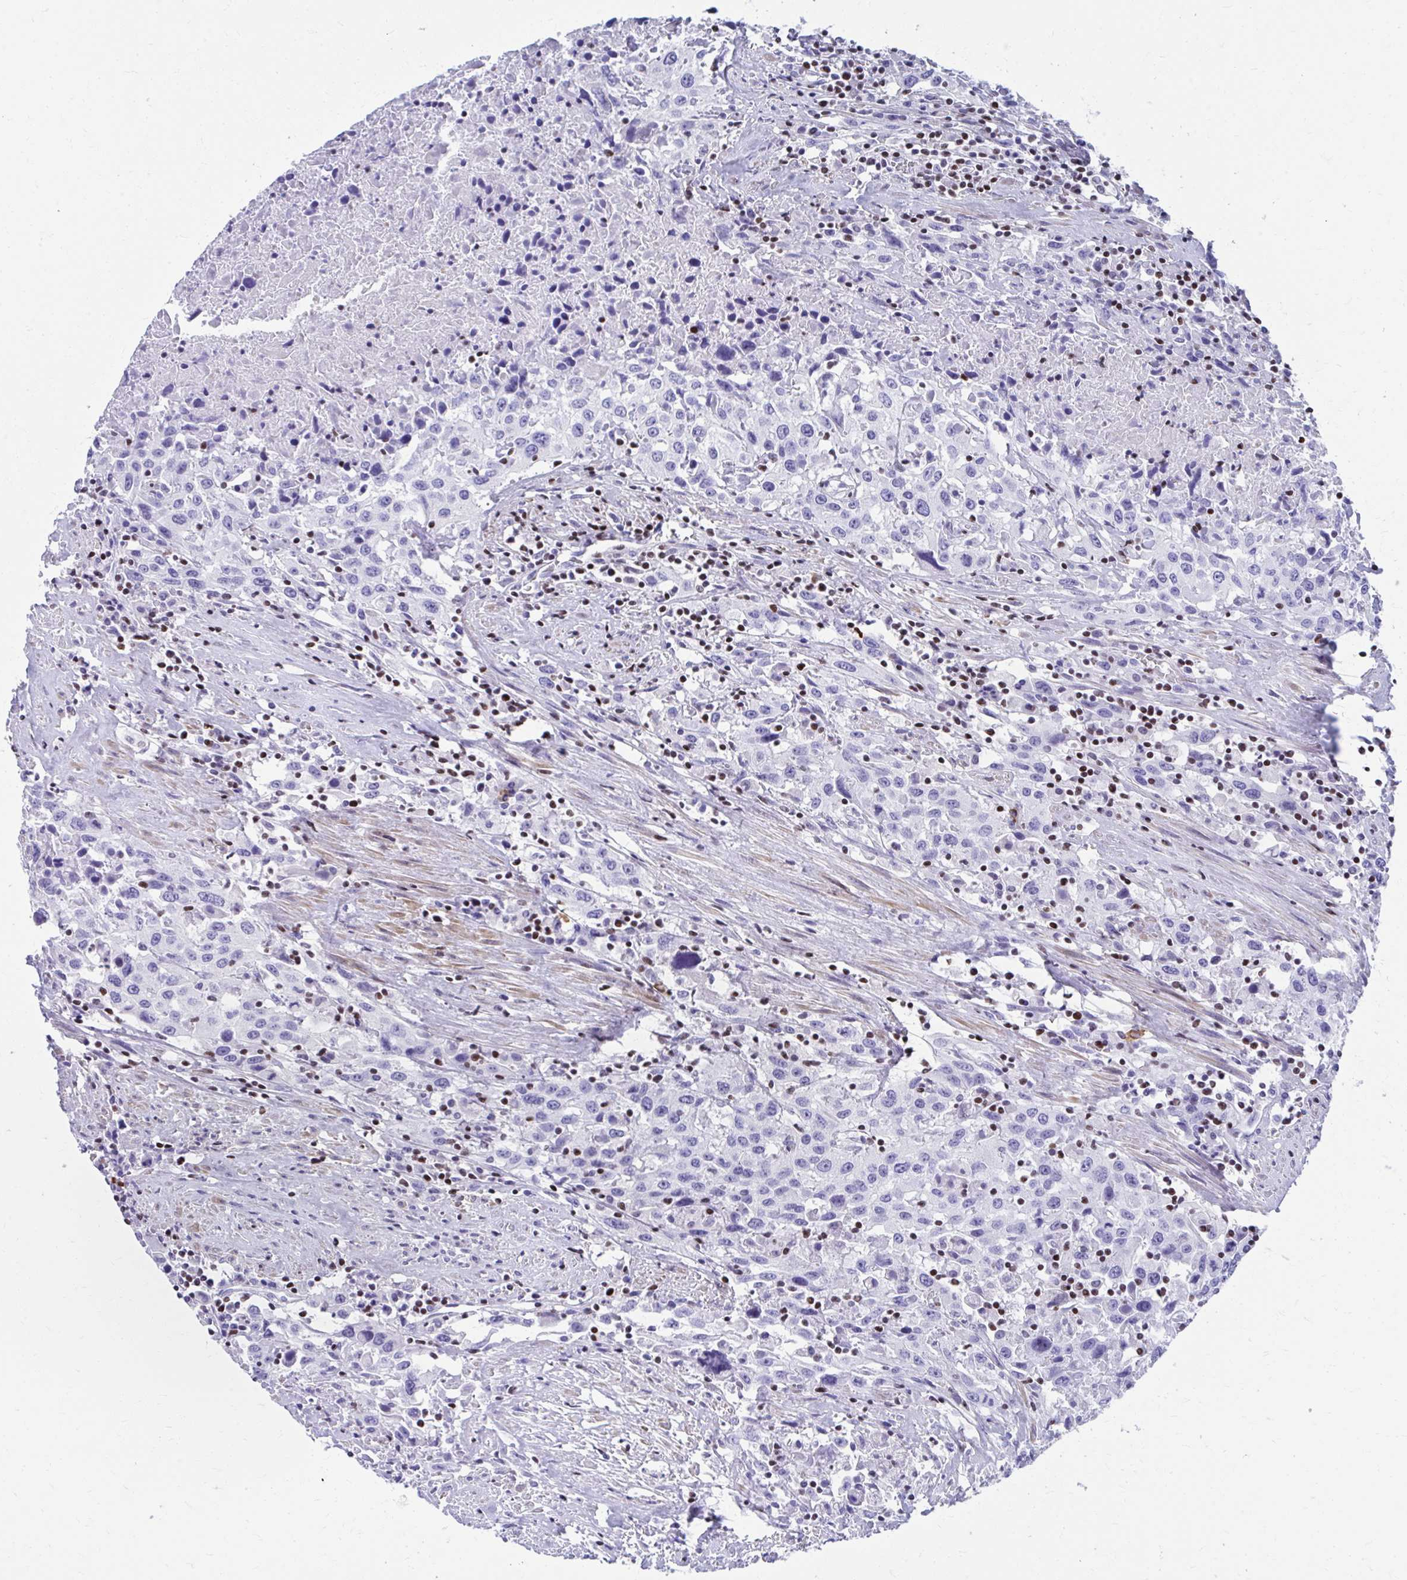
{"staining": {"intensity": "negative", "quantity": "none", "location": "none"}, "tissue": "urothelial cancer", "cell_type": "Tumor cells", "image_type": "cancer", "snomed": [{"axis": "morphology", "description": "Urothelial carcinoma, High grade"}, {"axis": "topography", "description": "Urinary bladder"}], "caption": "The image demonstrates no significant expression in tumor cells of urothelial cancer.", "gene": "RUNX3", "patient": {"sex": "male", "age": 61}}